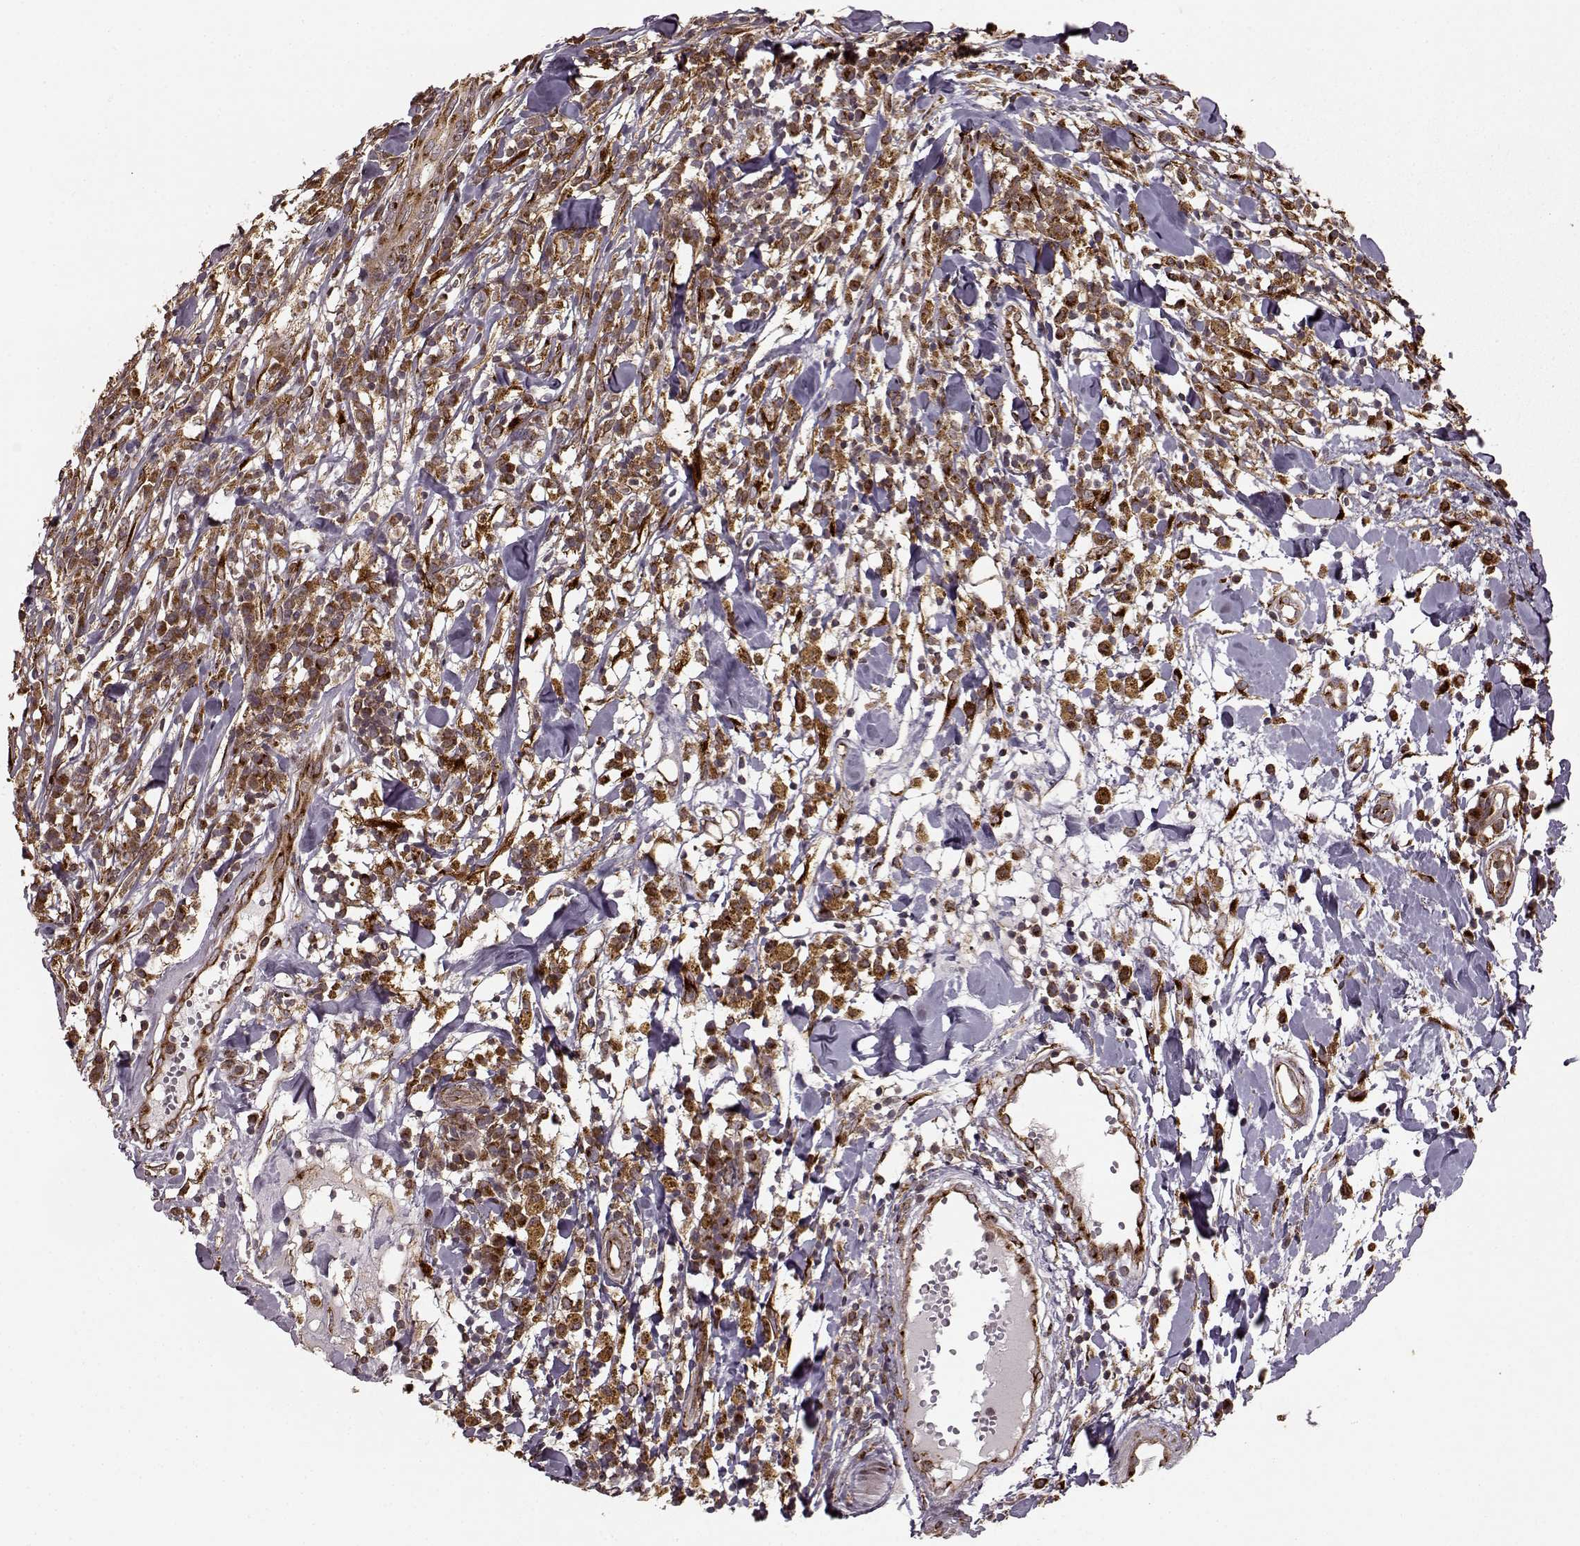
{"staining": {"intensity": "moderate", "quantity": ">75%", "location": "cytoplasmic/membranous"}, "tissue": "breast cancer", "cell_type": "Tumor cells", "image_type": "cancer", "snomed": [{"axis": "morphology", "description": "Duct carcinoma"}, {"axis": "topography", "description": "Breast"}], "caption": "IHC (DAB (3,3'-diaminobenzidine)) staining of human breast cancer demonstrates moderate cytoplasmic/membranous protein positivity in approximately >75% of tumor cells. The staining is performed using DAB brown chromogen to label protein expression. The nuclei are counter-stained blue using hematoxylin.", "gene": "YIPF5", "patient": {"sex": "female", "age": 30}}